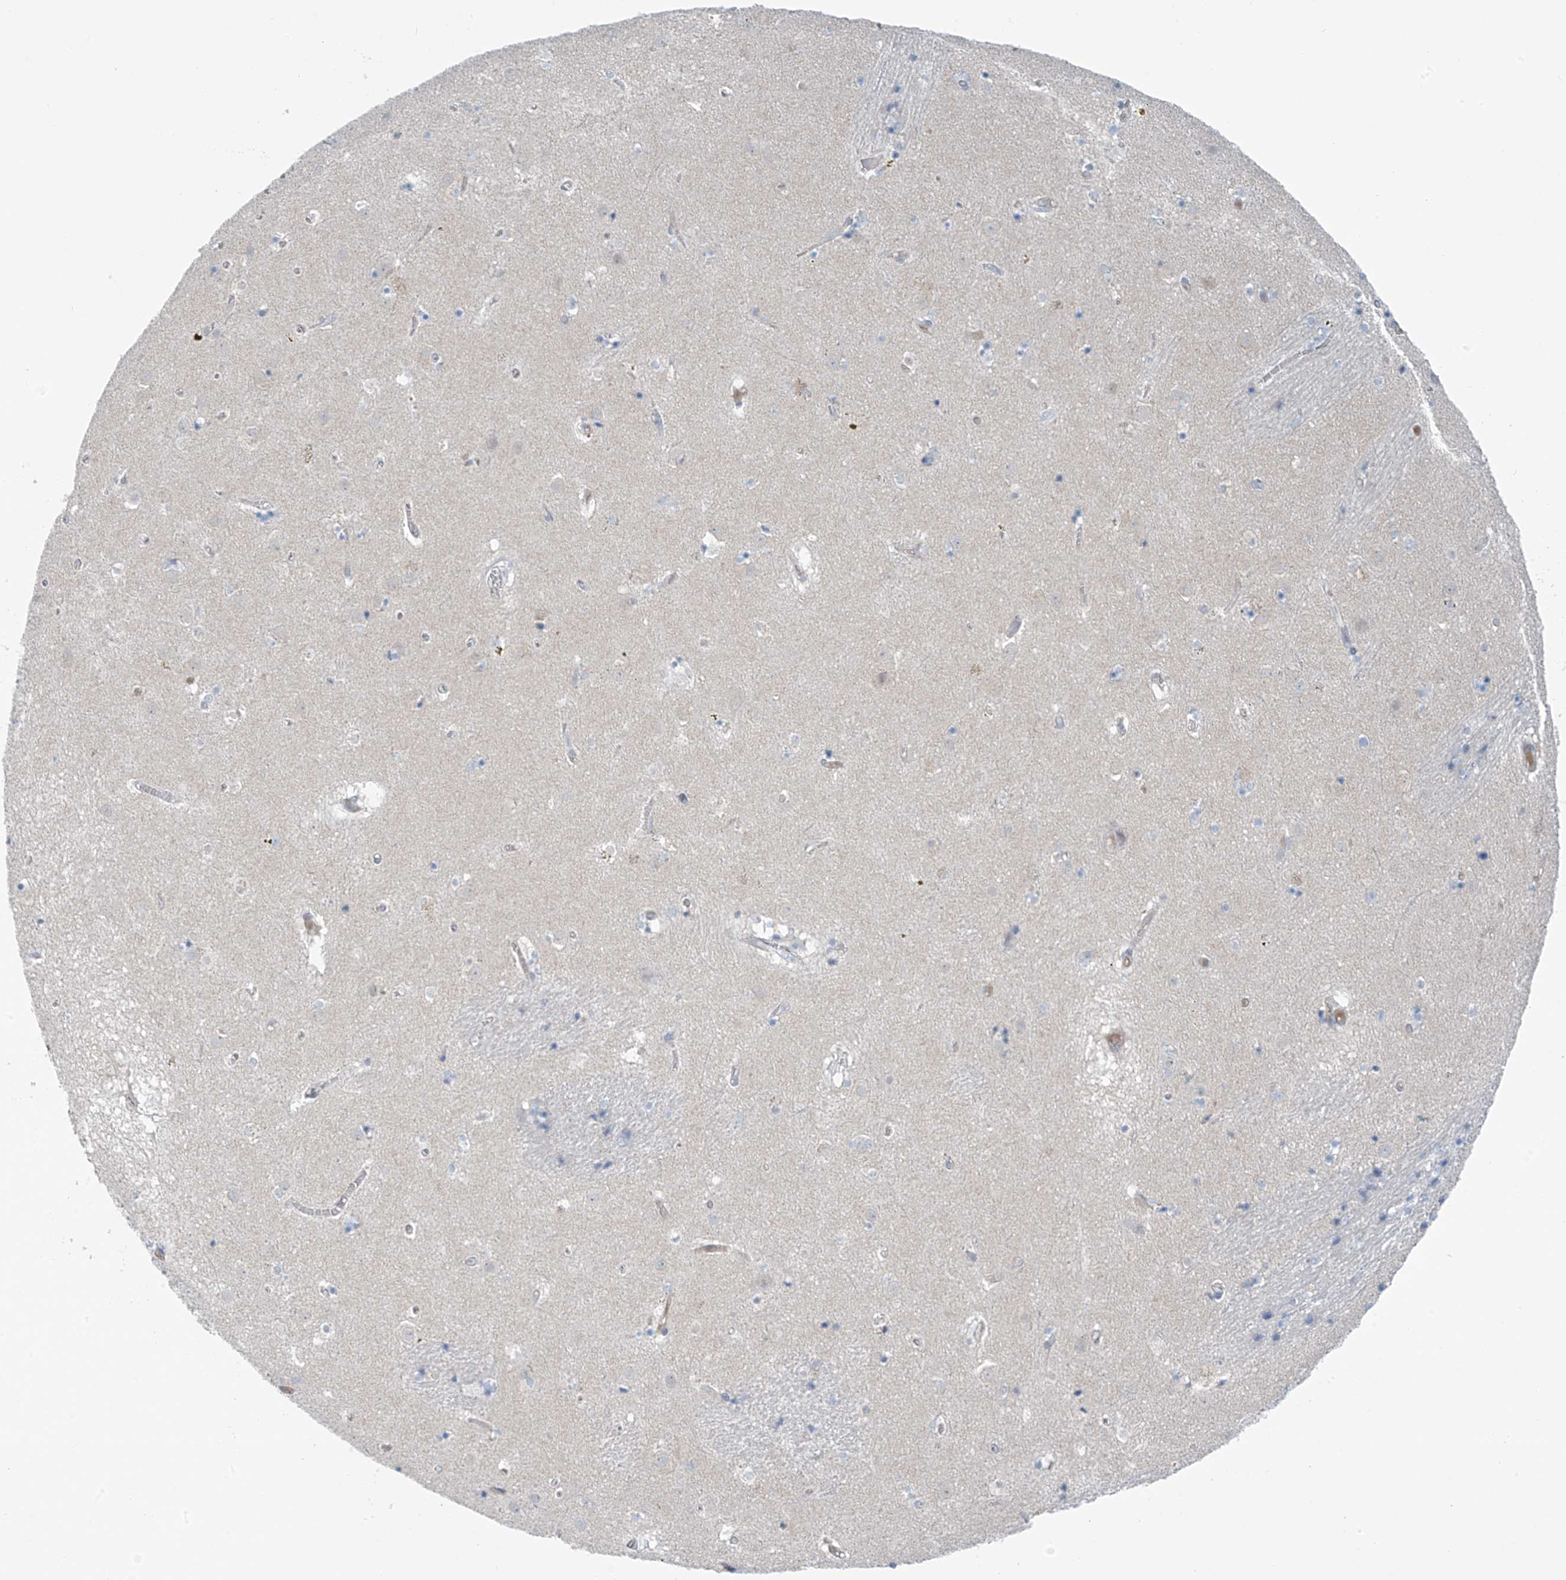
{"staining": {"intensity": "negative", "quantity": "none", "location": "none"}, "tissue": "caudate", "cell_type": "Glial cells", "image_type": "normal", "snomed": [{"axis": "morphology", "description": "Normal tissue, NOS"}, {"axis": "topography", "description": "Lateral ventricle wall"}], "caption": "A photomicrograph of caudate stained for a protein shows no brown staining in glial cells.", "gene": "ZNF793", "patient": {"sex": "male", "age": 70}}